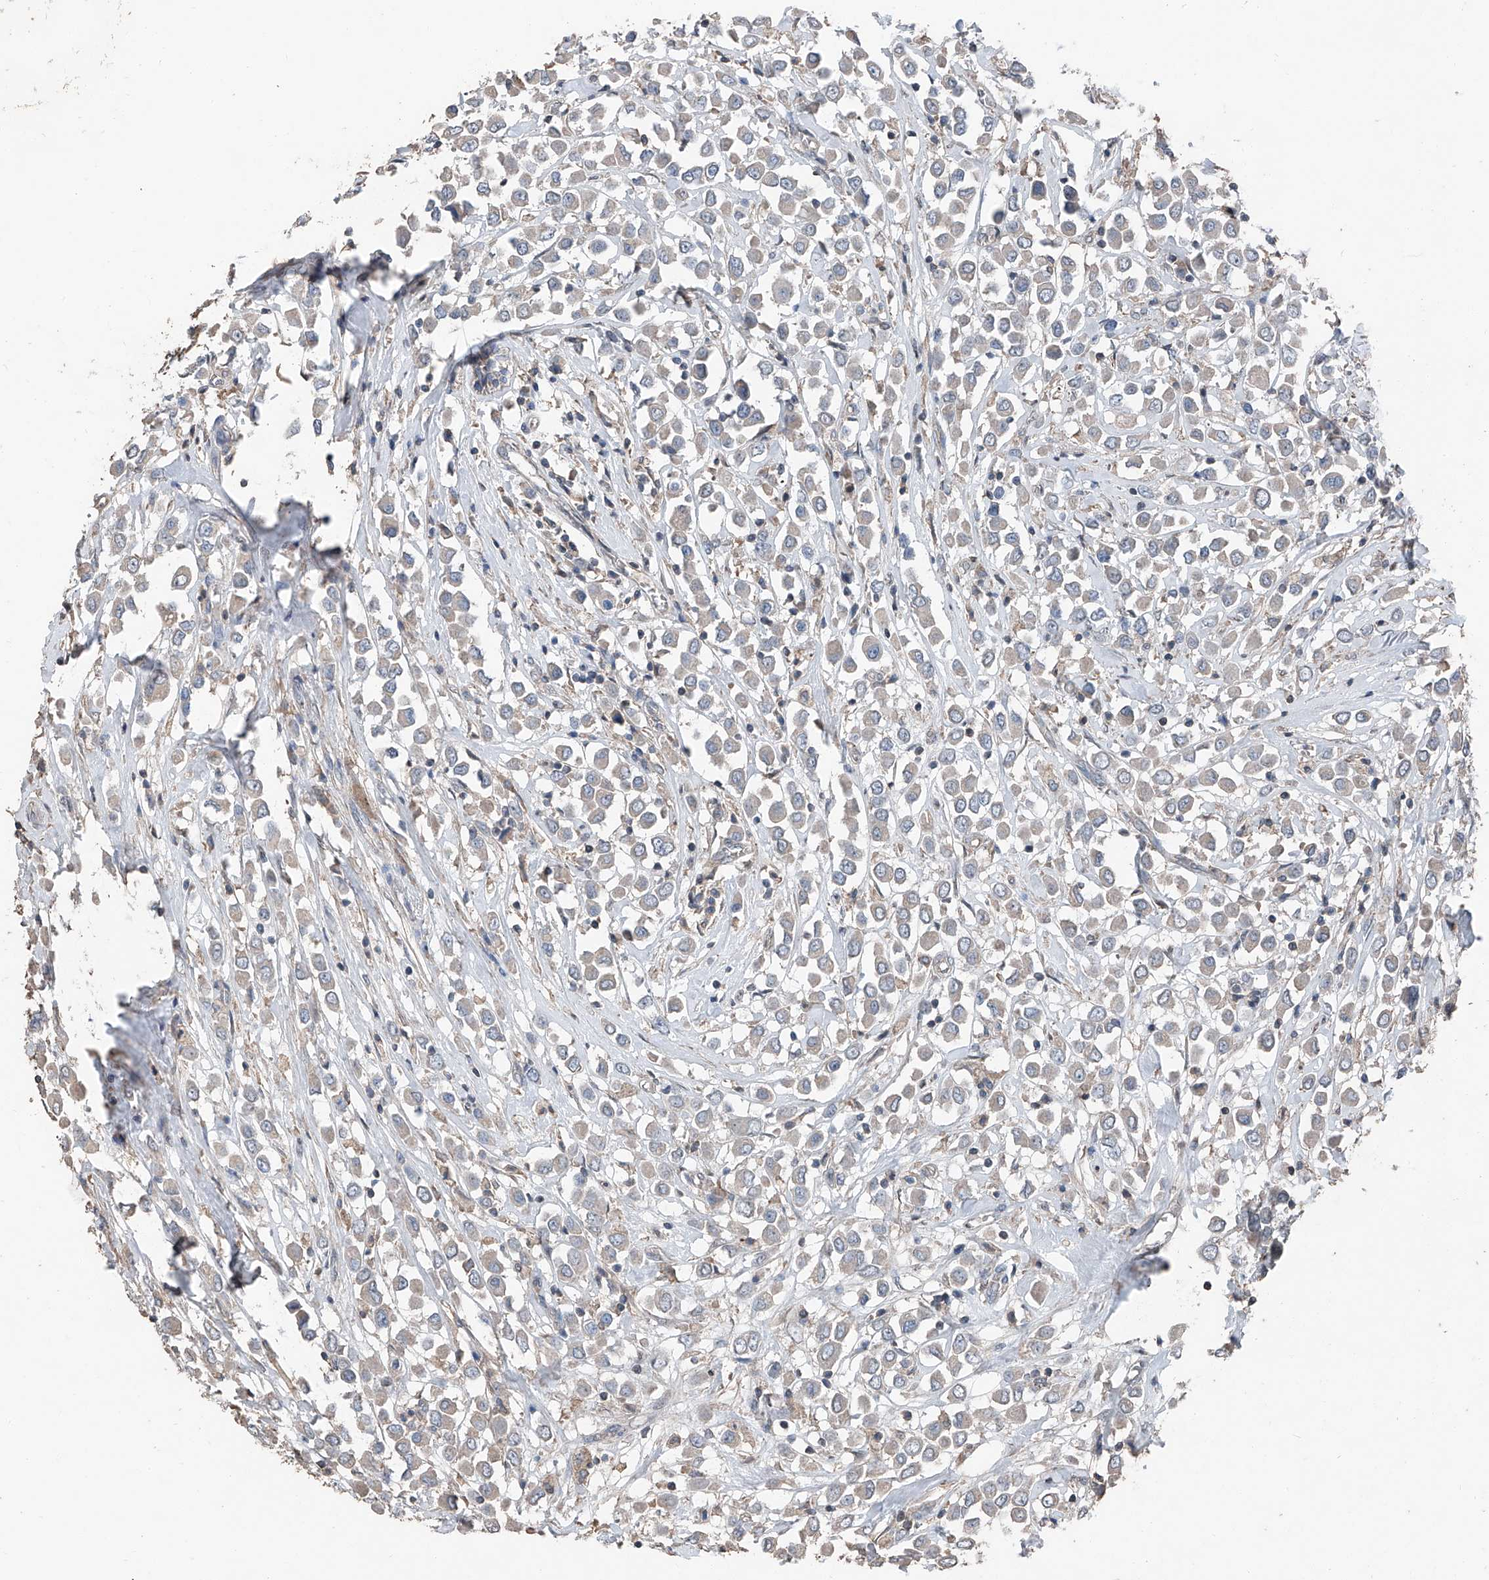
{"staining": {"intensity": "negative", "quantity": "none", "location": "none"}, "tissue": "breast cancer", "cell_type": "Tumor cells", "image_type": "cancer", "snomed": [{"axis": "morphology", "description": "Duct carcinoma"}, {"axis": "topography", "description": "Breast"}], "caption": "Tumor cells are negative for brown protein staining in breast cancer. (DAB immunohistochemistry, high magnification).", "gene": "MAMLD1", "patient": {"sex": "female", "age": 61}}